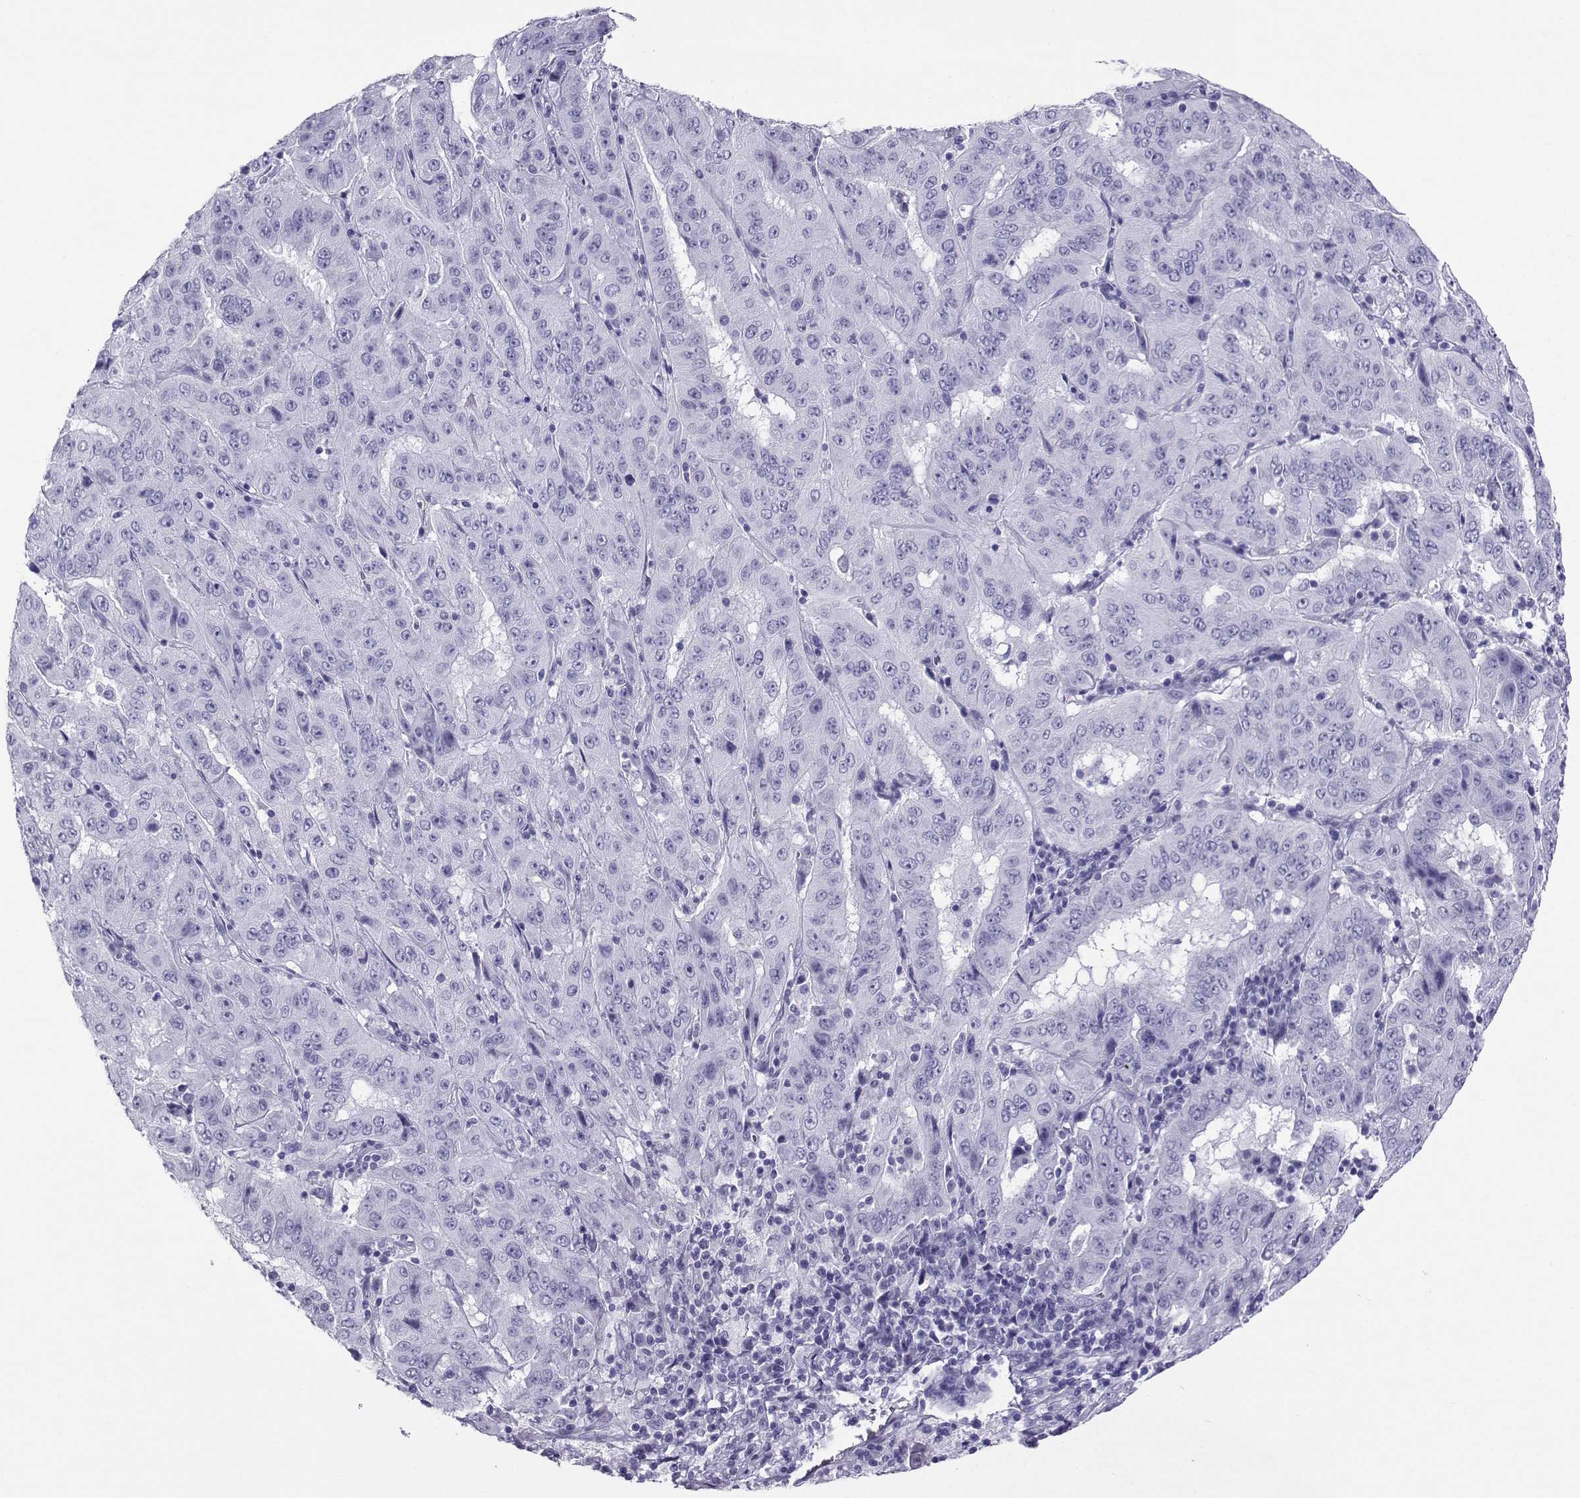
{"staining": {"intensity": "negative", "quantity": "none", "location": "none"}, "tissue": "pancreatic cancer", "cell_type": "Tumor cells", "image_type": "cancer", "snomed": [{"axis": "morphology", "description": "Adenocarcinoma, NOS"}, {"axis": "topography", "description": "Pancreas"}], "caption": "Immunohistochemical staining of pancreatic cancer reveals no significant positivity in tumor cells. The staining was performed using DAB to visualize the protein expression in brown, while the nuclei were stained in blue with hematoxylin (Magnification: 20x).", "gene": "LORICRIN", "patient": {"sex": "male", "age": 63}}